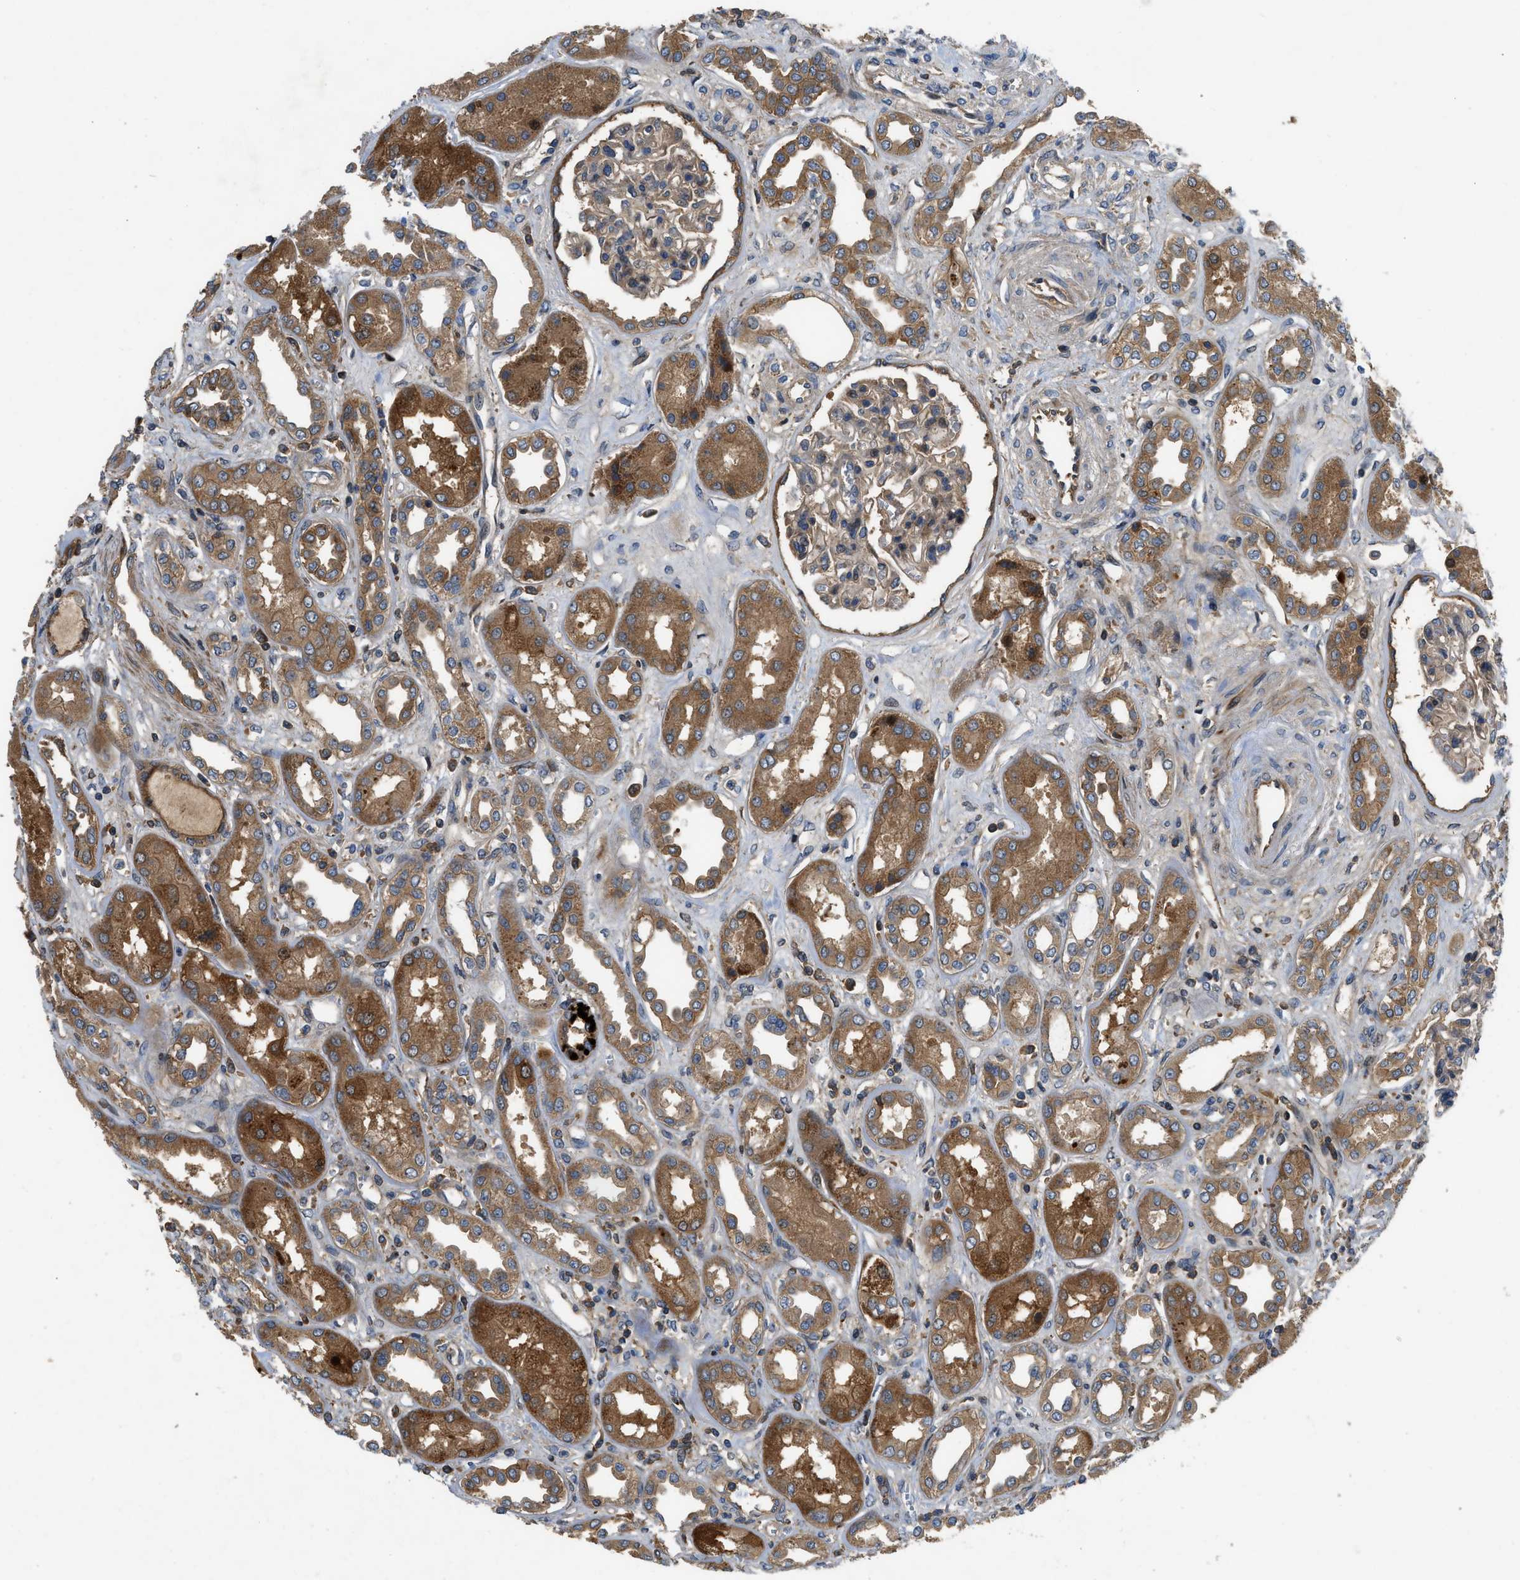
{"staining": {"intensity": "weak", "quantity": "25%-75%", "location": "cytoplasmic/membranous"}, "tissue": "kidney", "cell_type": "Cells in glomeruli", "image_type": "normal", "snomed": [{"axis": "morphology", "description": "Normal tissue, NOS"}, {"axis": "topography", "description": "Kidney"}], "caption": "Cells in glomeruli demonstrate low levels of weak cytoplasmic/membranous staining in approximately 25%-75% of cells in unremarkable human kidney.", "gene": "CNNM3", "patient": {"sex": "male", "age": 59}}